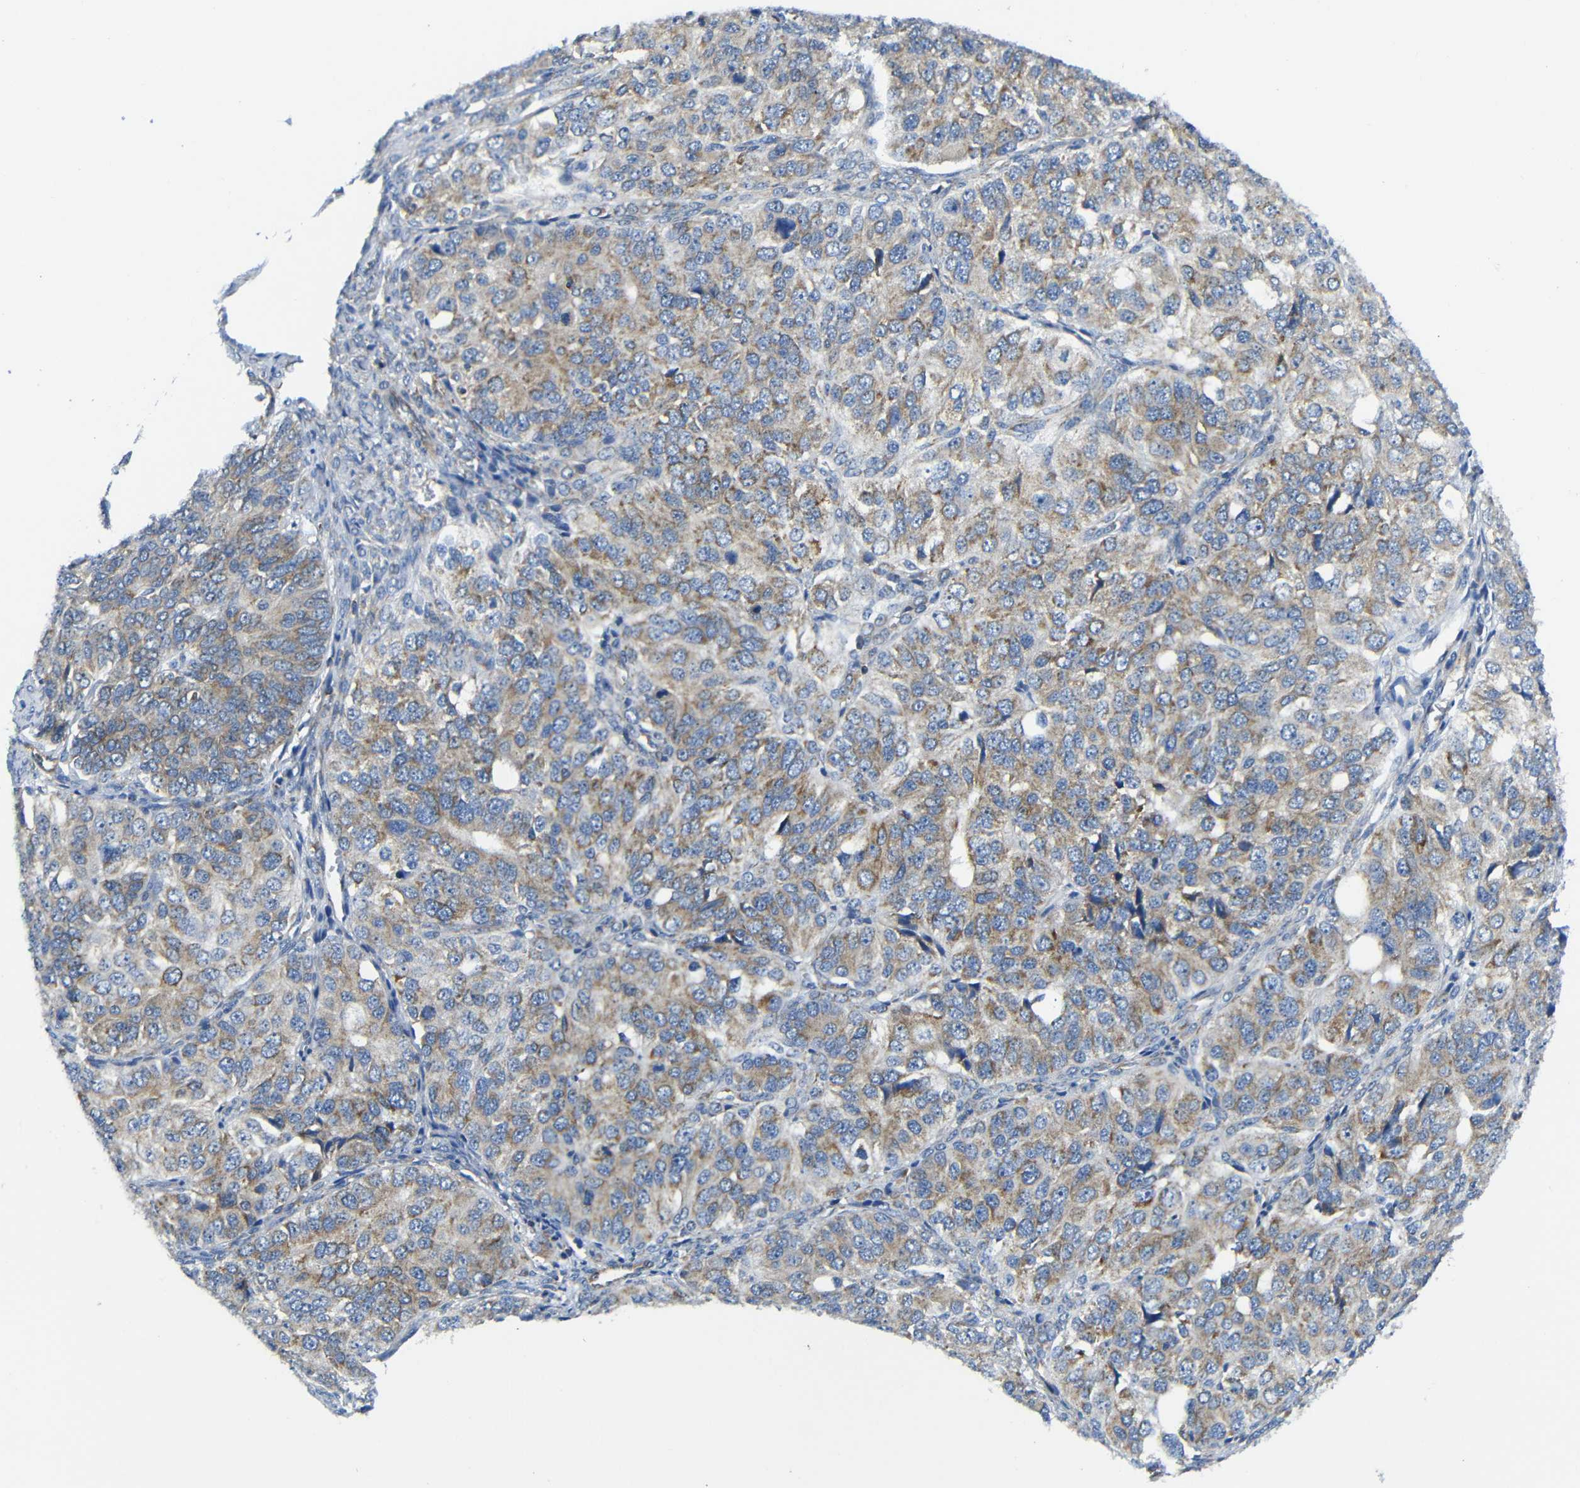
{"staining": {"intensity": "moderate", "quantity": ">75%", "location": "cytoplasmic/membranous"}, "tissue": "ovarian cancer", "cell_type": "Tumor cells", "image_type": "cancer", "snomed": [{"axis": "morphology", "description": "Carcinoma, endometroid"}, {"axis": "topography", "description": "Ovary"}], "caption": "Human ovarian cancer (endometroid carcinoma) stained with a protein marker displays moderate staining in tumor cells.", "gene": "PDCD1LG2", "patient": {"sex": "female", "age": 51}}